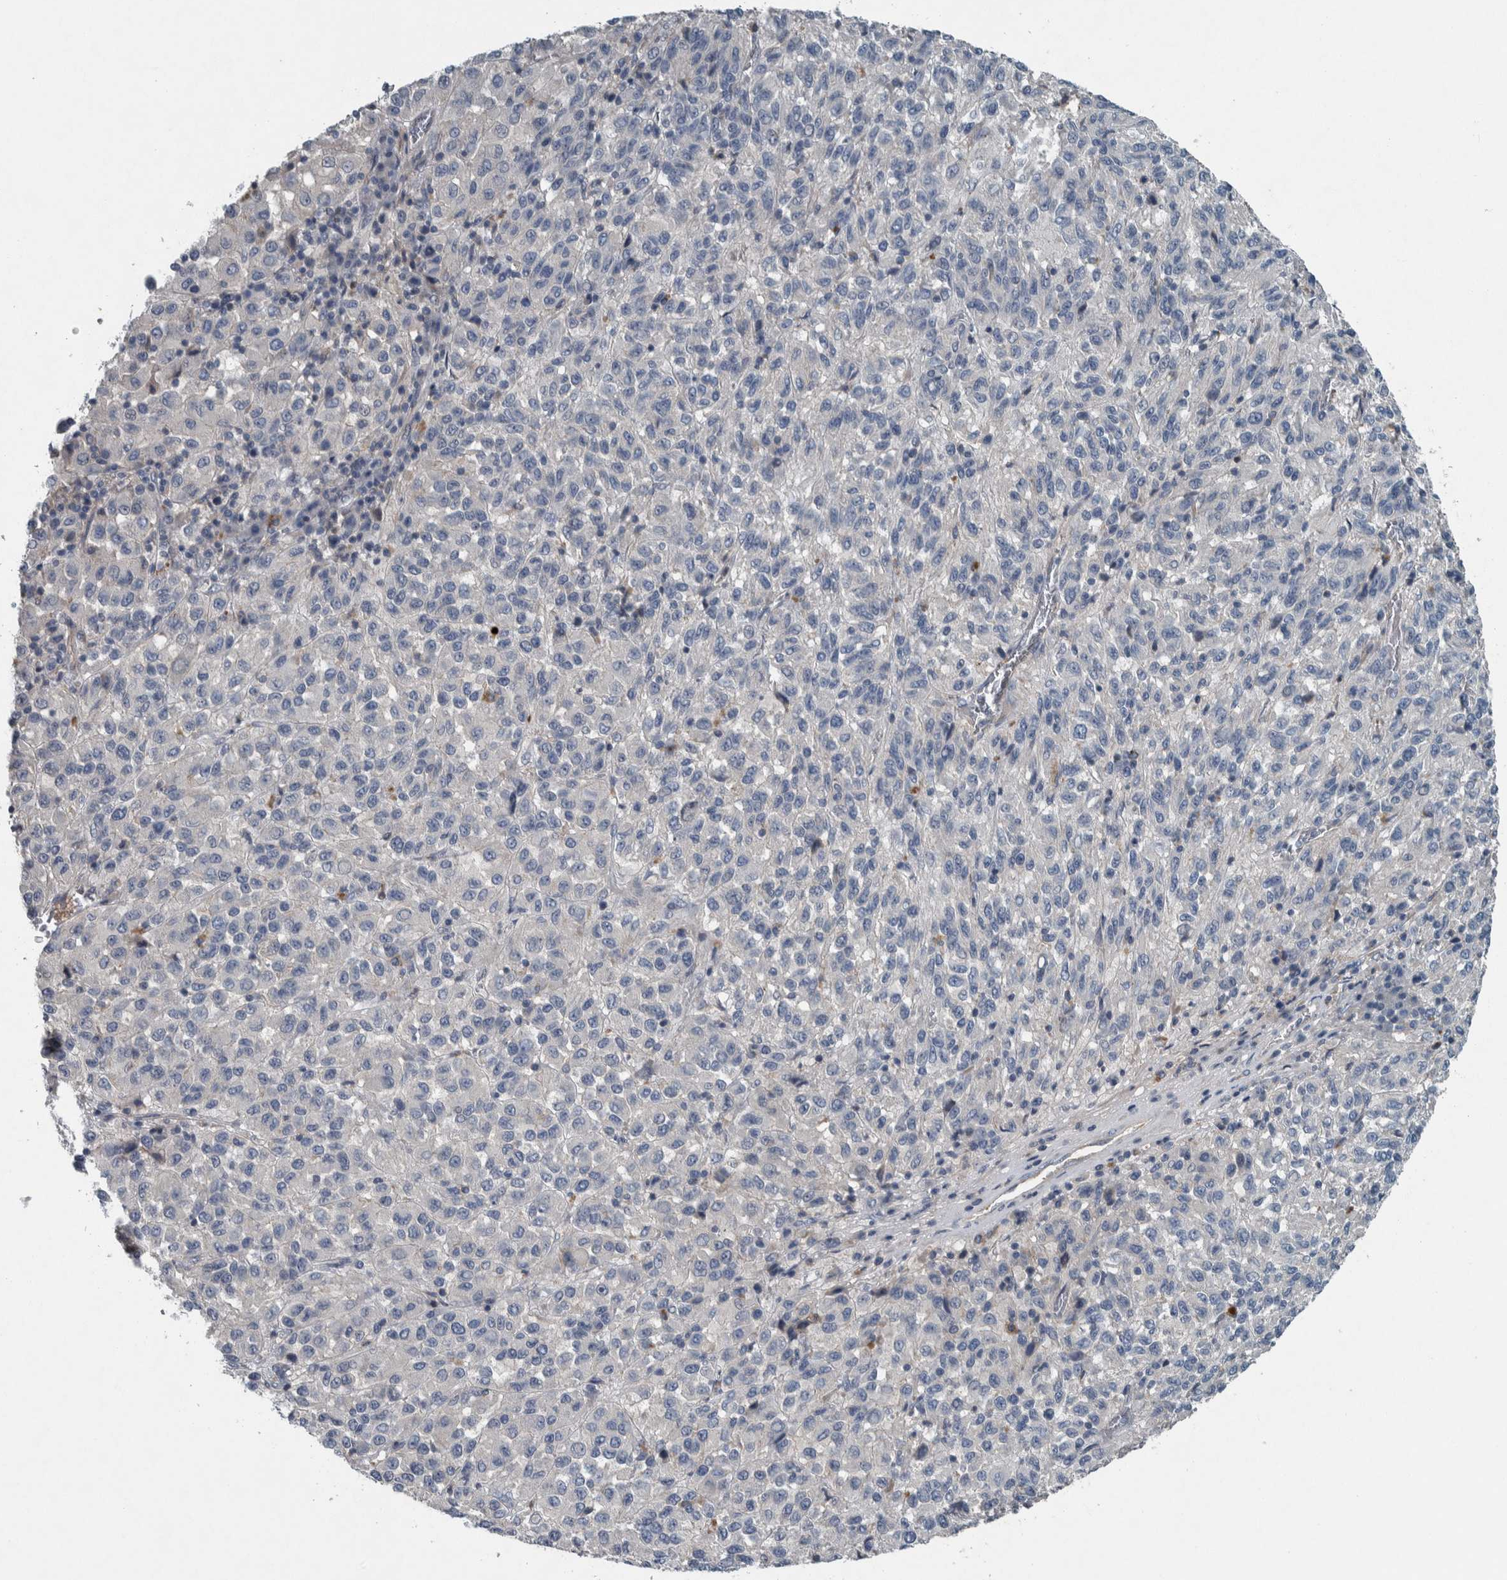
{"staining": {"intensity": "negative", "quantity": "none", "location": "none"}, "tissue": "skin cancer", "cell_type": "Tumor cells", "image_type": "cancer", "snomed": [{"axis": "morphology", "description": "Squamous cell carcinoma, NOS"}, {"axis": "topography", "description": "Skin"}], "caption": "Photomicrograph shows no protein staining in tumor cells of squamous cell carcinoma (skin) tissue.", "gene": "SERPINC1", "patient": {"sex": "female", "age": 73}}